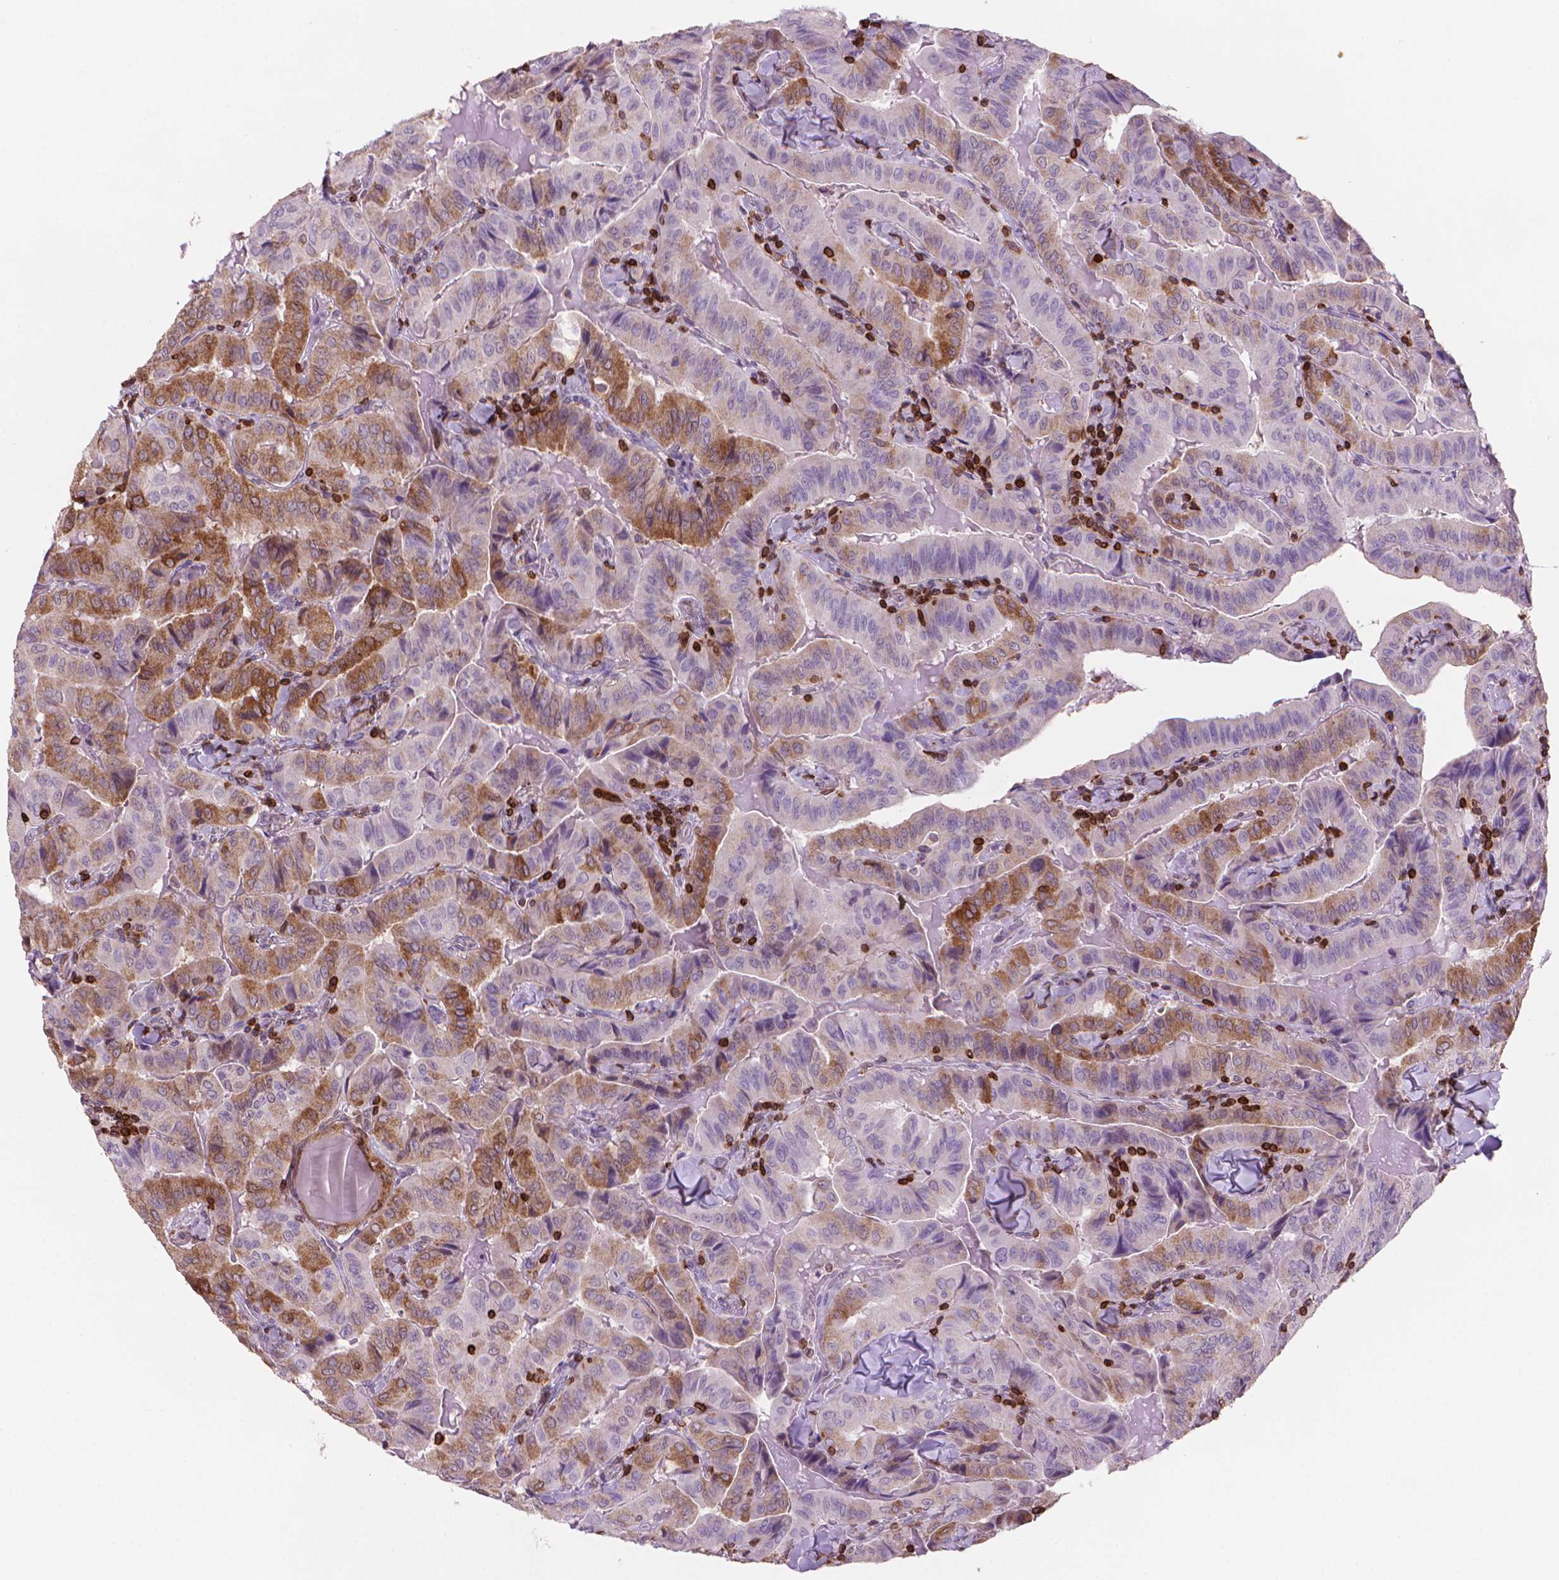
{"staining": {"intensity": "moderate", "quantity": "25%-75%", "location": "cytoplasmic/membranous"}, "tissue": "thyroid cancer", "cell_type": "Tumor cells", "image_type": "cancer", "snomed": [{"axis": "morphology", "description": "Papillary adenocarcinoma, NOS"}, {"axis": "topography", "description": "Thyroid gland"}], "caption": "A medium amount of moderate cytoplasmic/membranous expression is seen in approximately 25%-75% of tumor cells in papillary adenocarcinoma (thyroid) tissue.", "gene": "BCL2", "patient": {"sex": "female", "age": 68}}